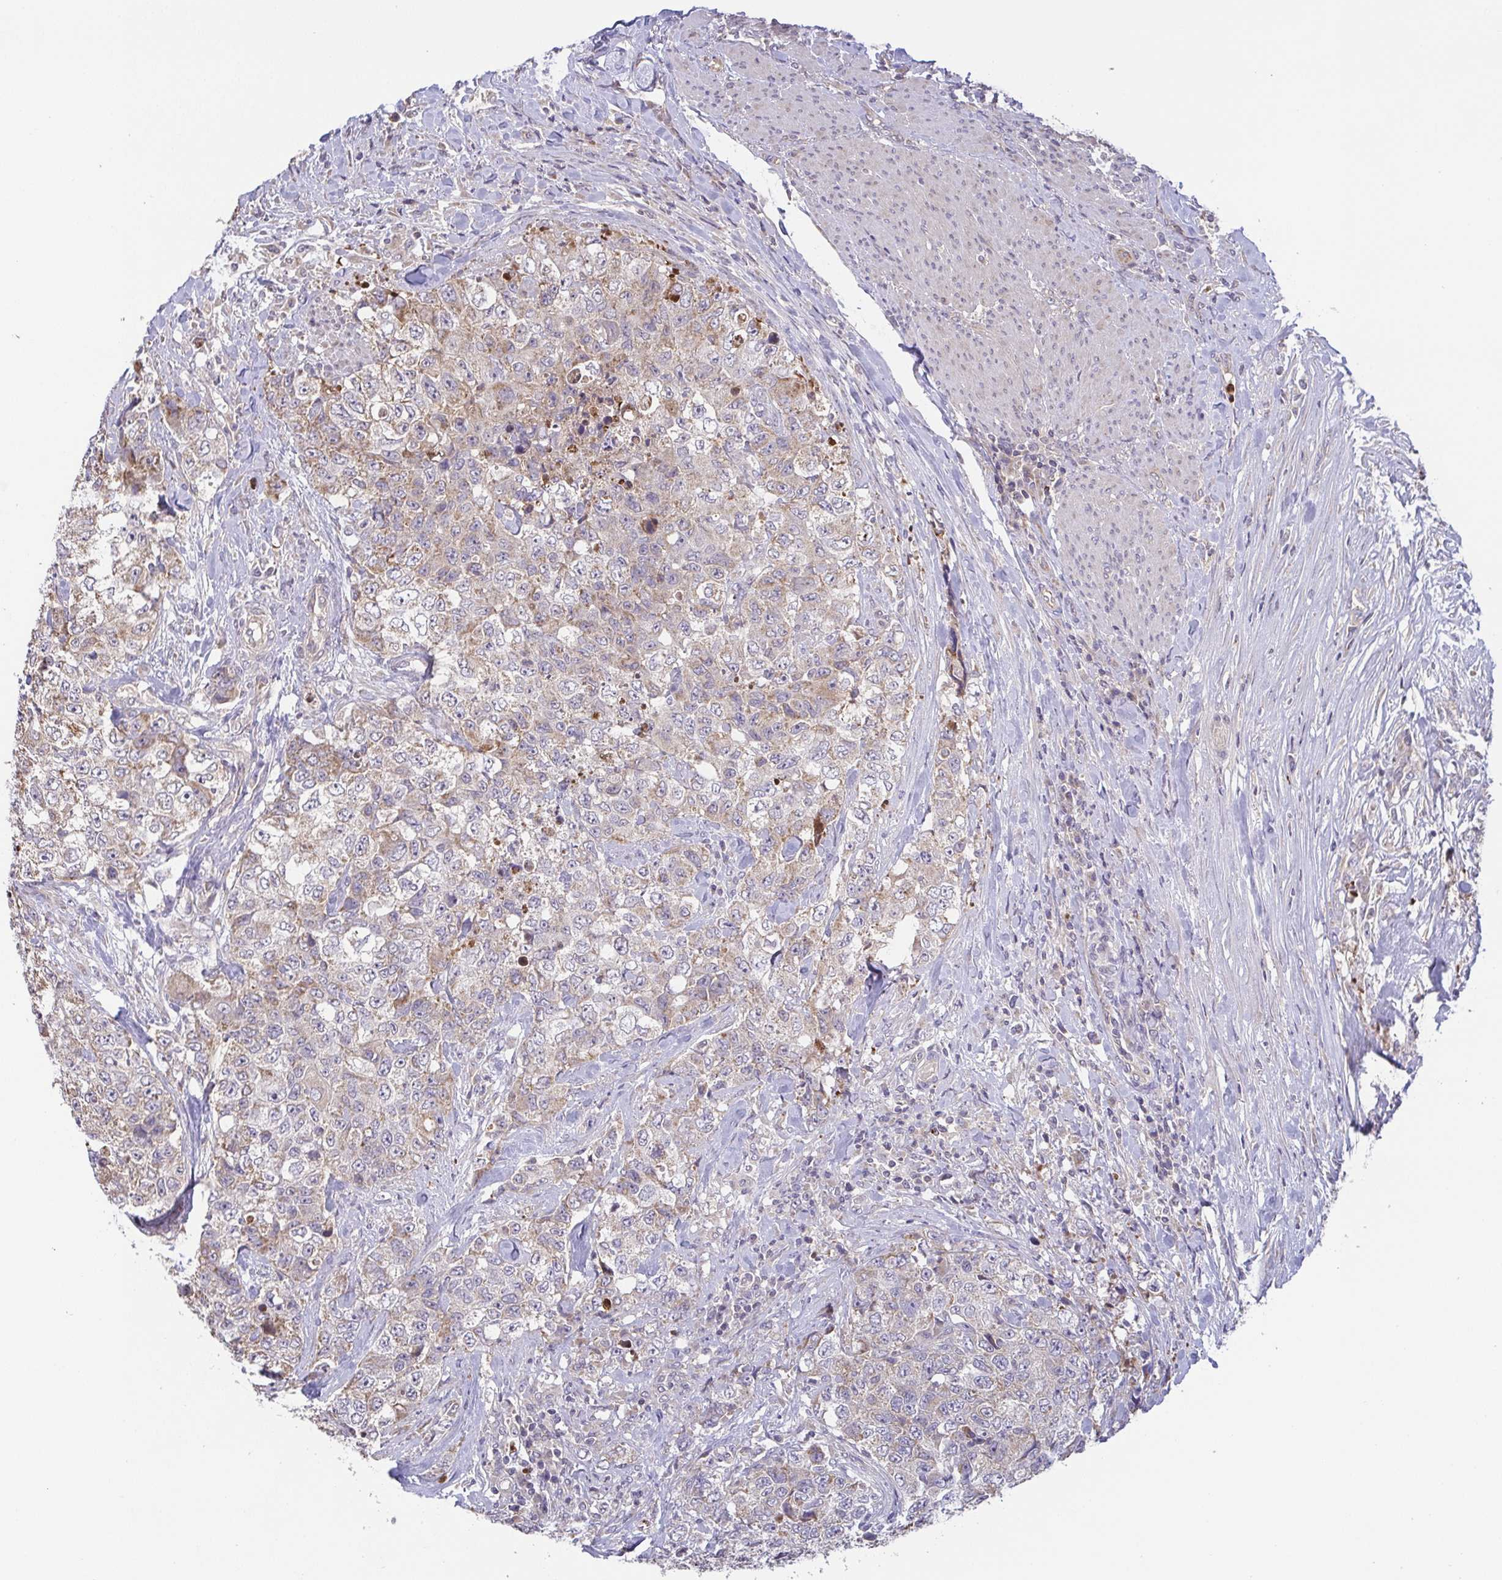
{"staining": {"intensity": "weak", "quantity": ">75%", "location": "cytoplasmic/membranous"}, "tissue": "urothelial cancer", "cell_type": "Tumor cells", "image_type": "cancer", "snomed": [{"axis": "morphology", "description": "Urothelial carcinoma, High grade"}, {"axis": "topography", "description": "Urinary bladder"}], "caption": "Human urothelial cancer stained with a protein marker displays weak staining in tumor cells.", "gene": "OSBPL7", "patient": {"sex": "female", "age": 78}}